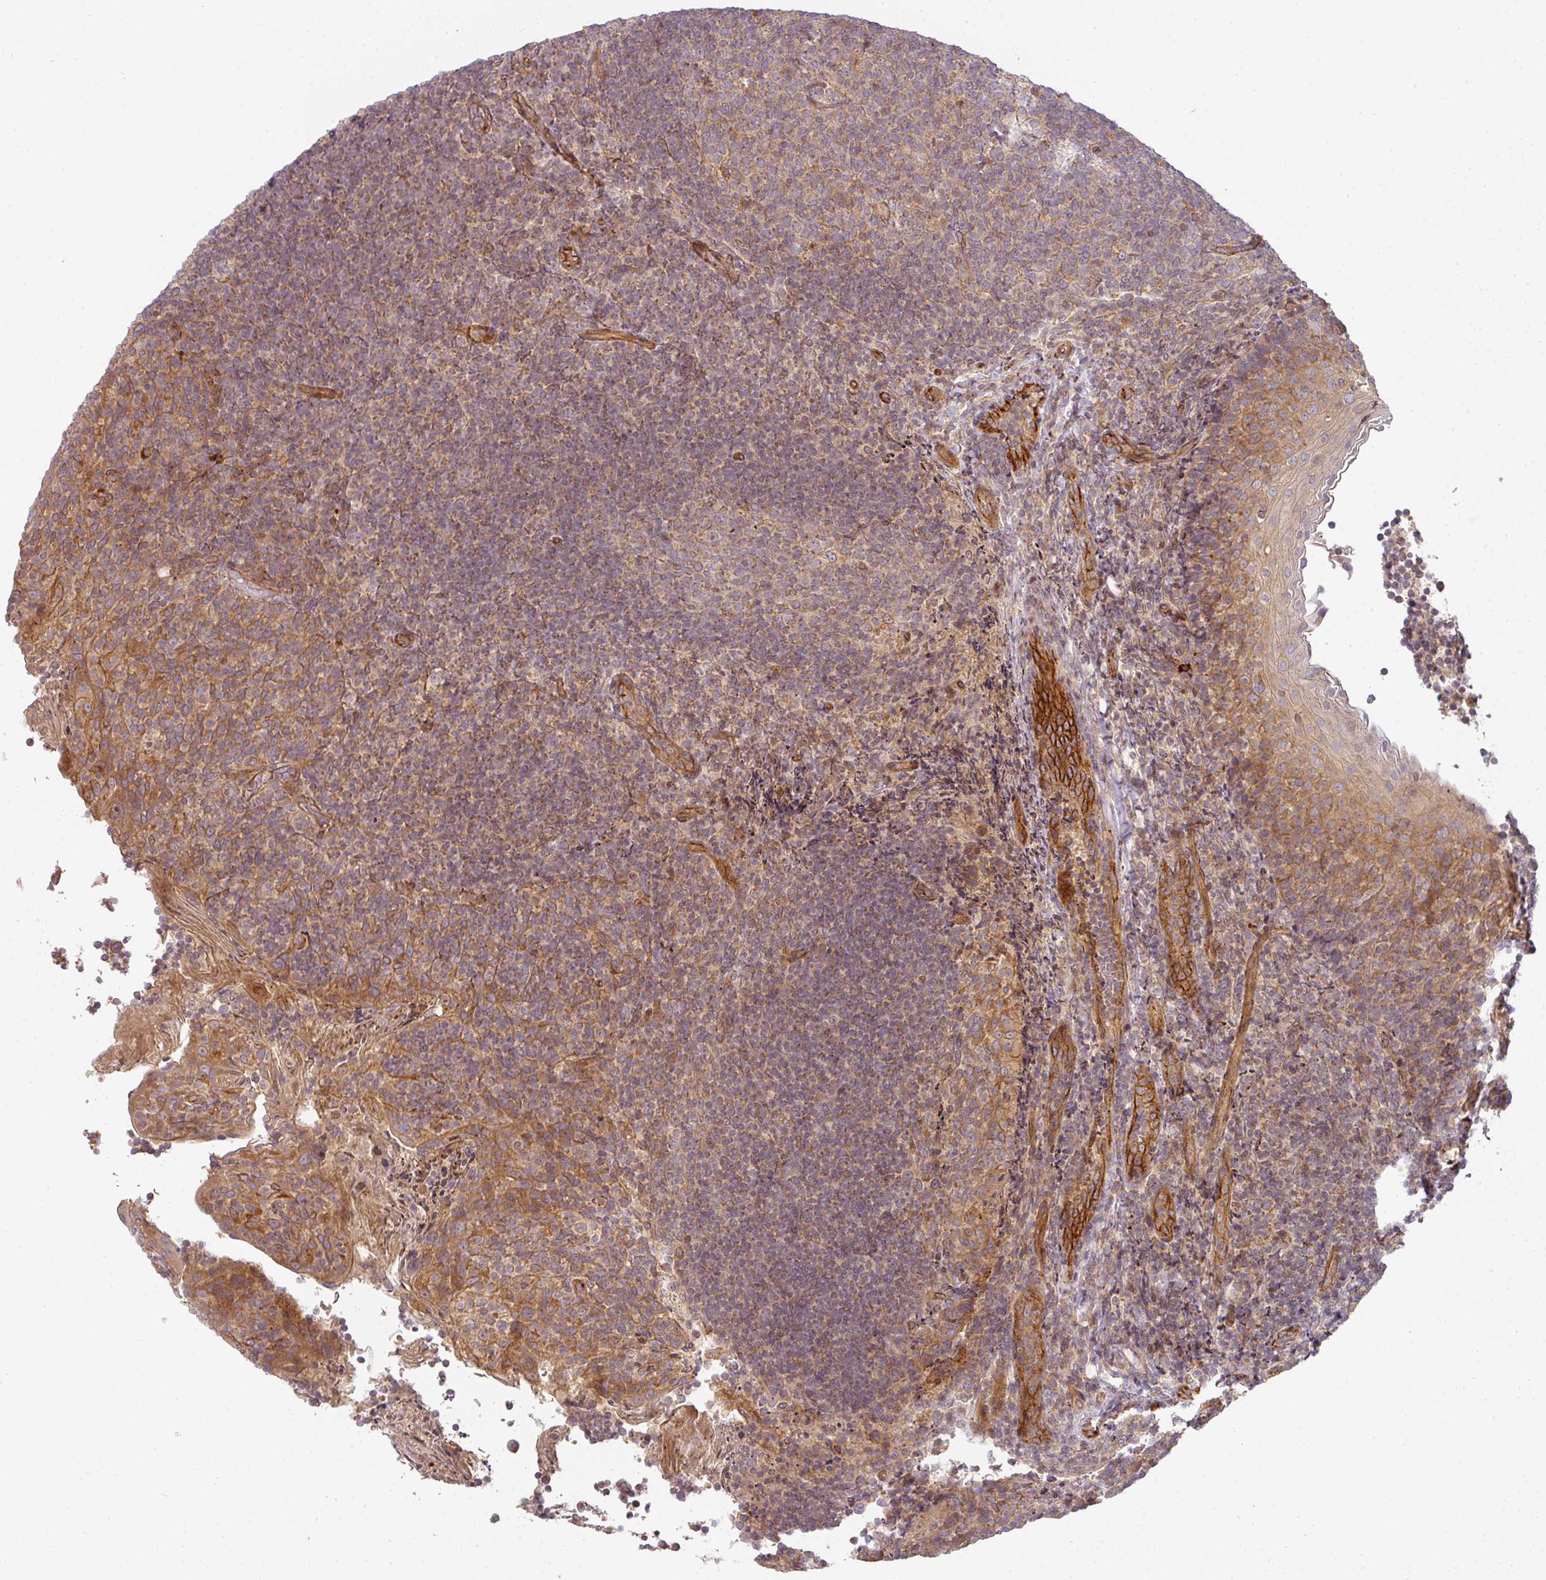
{"staining": {"intensity": "weak", "quantity": "25%-75%", "location": "cytoplasmic/membranous"}, "tissue": "tonsil", "cell_type": "Germinal center cells", "image_type": "normal", "snomed": [{"axis": "morphology", "description": "Normal tissue, NOS"}, {"axis": "topography", "description": "Tonsil"}], "caption": "This is a histology image of IHC staining of benign tonsil, which shows weak staining in the cytoplasmic/membranous of germinal center cells.", "gene": "CNOT1", "patient": {"sex": "female", "age": 10}}